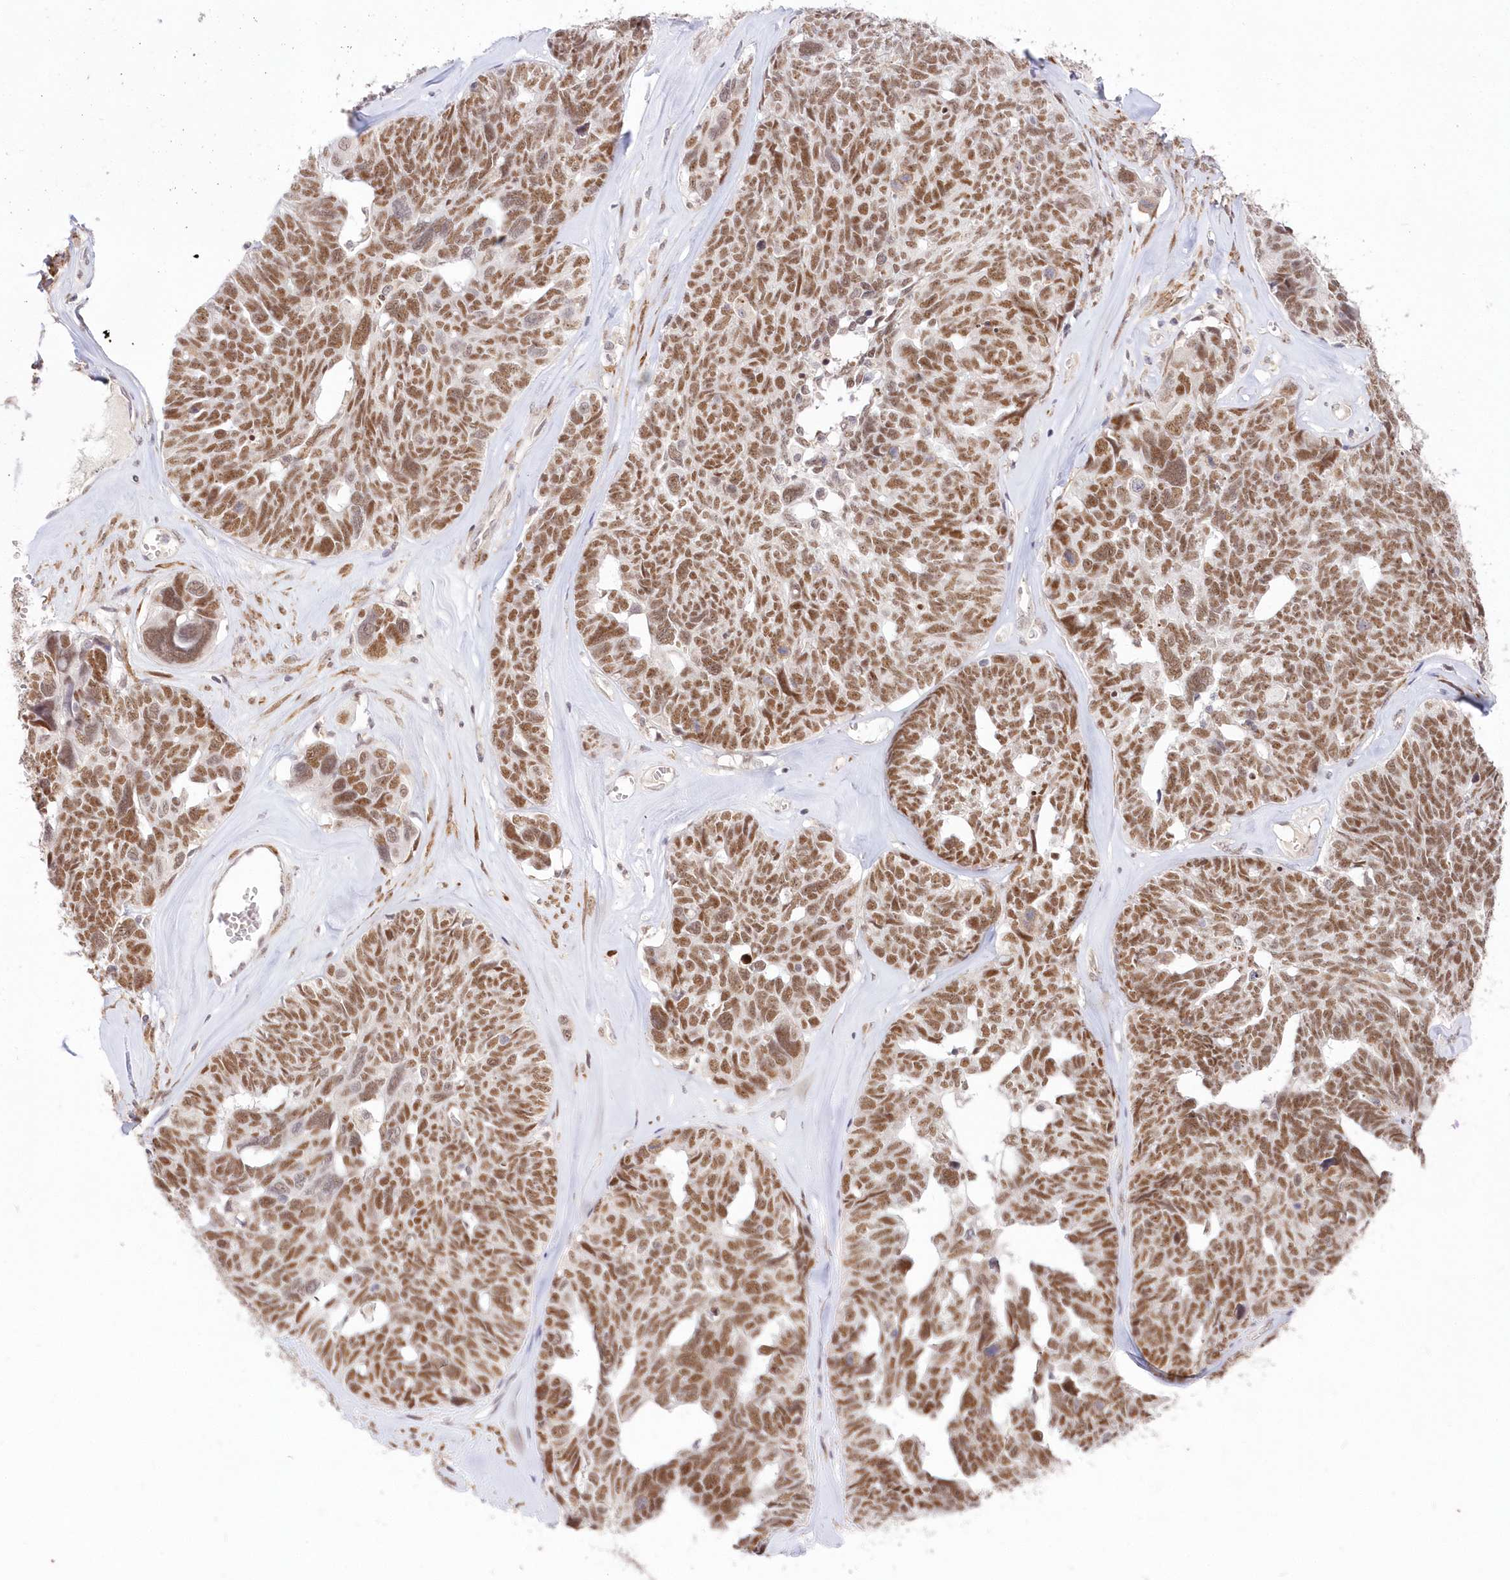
{"staining": {"intensity": "moderate", "quantity": ">75%", "location": "nuclear"}, "tissue": "ovarian cancer", "cell_type": "Tumor cells", "image_type": "cancer", "snomed": [{"axis": "morphology", "description": "Cystadenocarcinoma, serous, NOS"}, {"axis": "topography", "description": "Ovary"}], "caption": "This micrograph displays ovarian cancer (serous cystadenocarcinoma) stained with immunohistochemistry to label a protein in brown. The nuclear of tumor cells show moderate positivity for the protein. Nuclei are counter-stained blue.", "gene": "LDB1", "patient": {"sex": "female", "age": 79}}